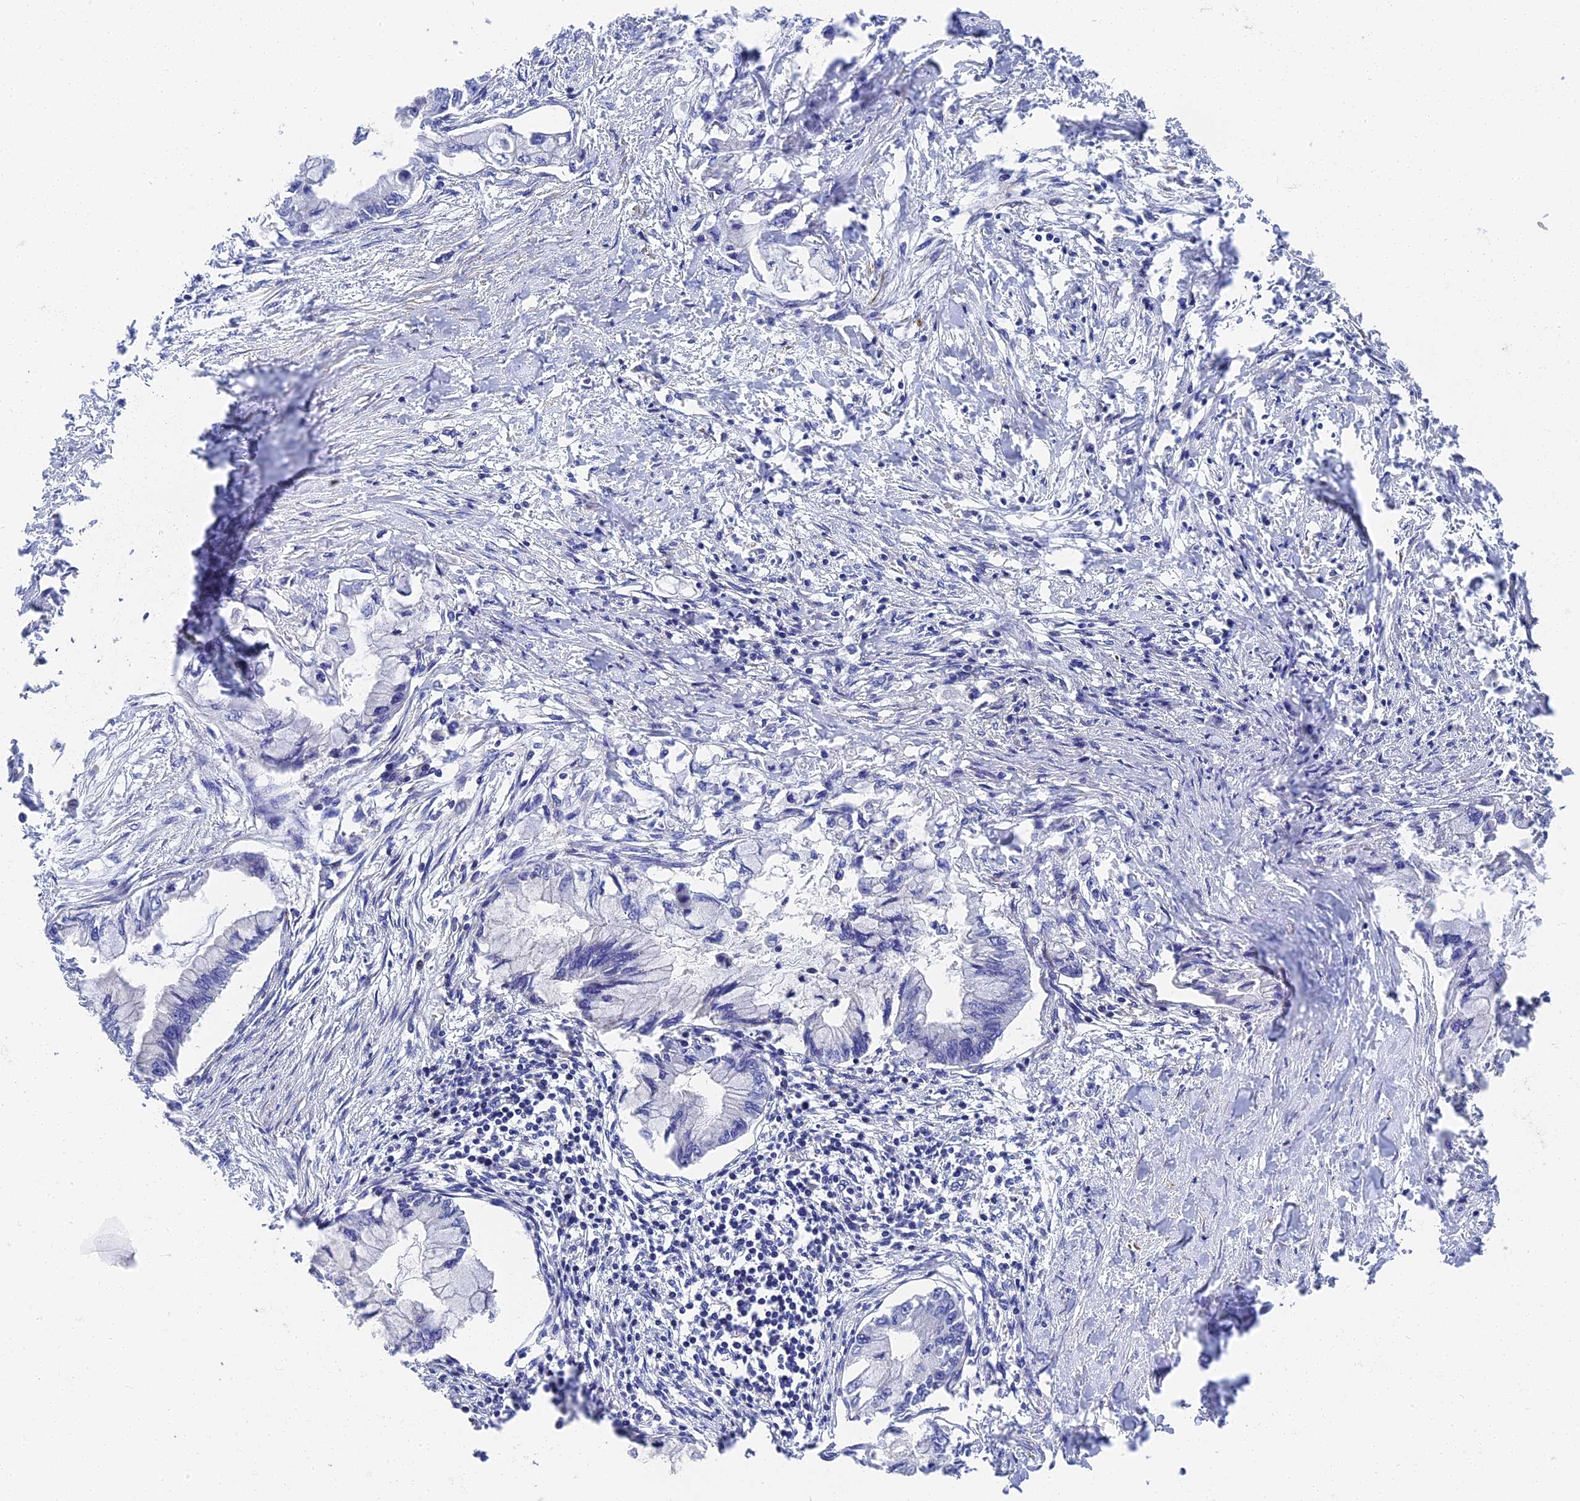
{"staining": {"intensity": "negative", "quantity": "none", "location": "none"}, "tissue": "pancreatic cancer", "cell_type": "Tumor cells", "image_type": "cancer", "snomed": [{"axis": "morphology", "description": "Adenocarcinoma, NOS"}, {"axis": "topography", "description": "Pancreas"}], "caption": "Tumor cells are negative for brown protein staining in pancreatic cancer (adenocarcinoma). The staining is performed using DAB brown chromogen with nuclei counter-stained in using hematoxylin.", "gene": "CCDC113", "patient": {"sex": "male", "age": 48}}